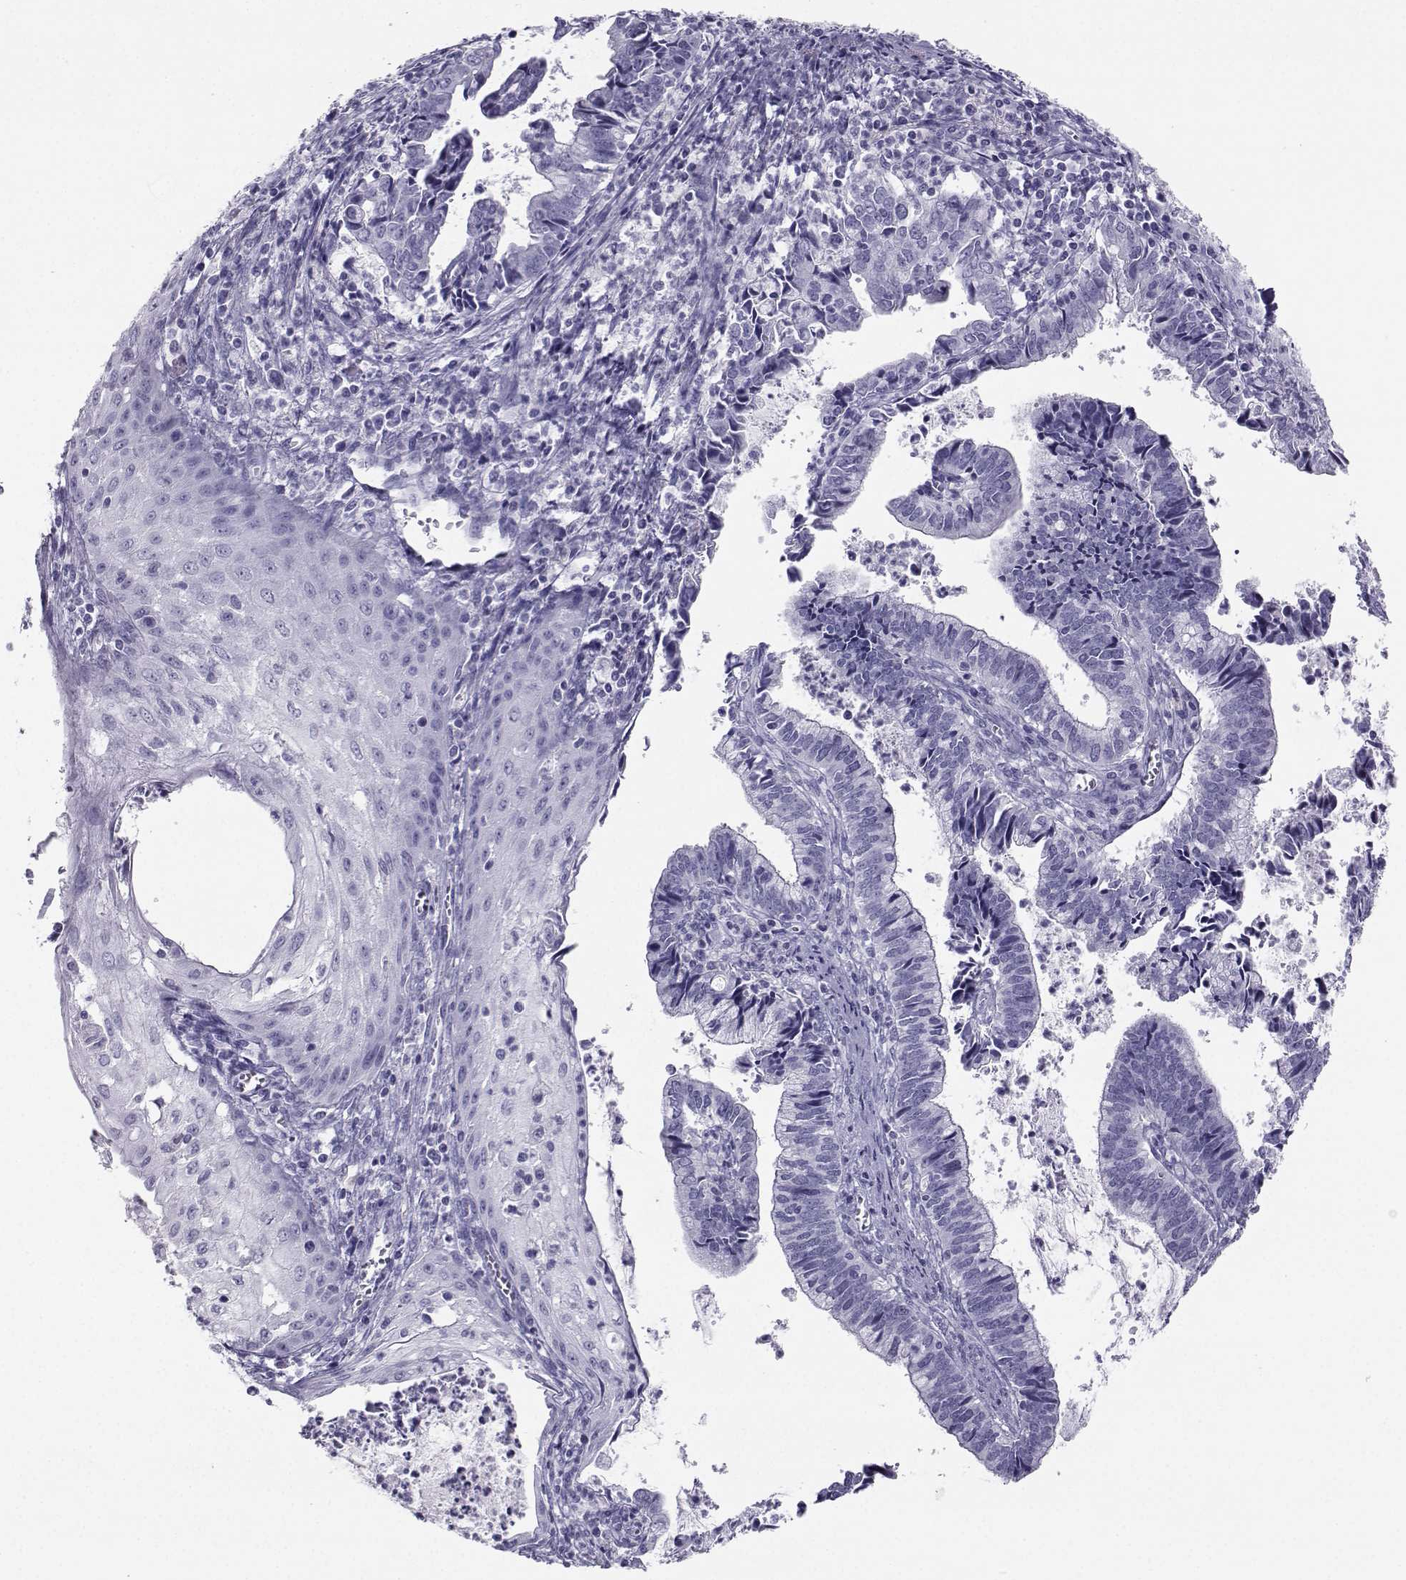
{"staining": {"intensity": "negative", "quantity": "none", "location": "none"}, "tissue": "cervical cancer", "cell_type": "Tumor cells", "image_type": "cancer", "snomed": [{"axis": "morphology", "description": "Adenocarcinoma, NOS"}, {"axis": "topography", "description": "Cervix"}], "caption": "Human cervical cancer (adenocarcinoma) stained for a protein using immunohistochemistry (IHC) displays no expression in tumor cells.", "gene": "SST", "patient": {"sex": "female", "age": 42}}